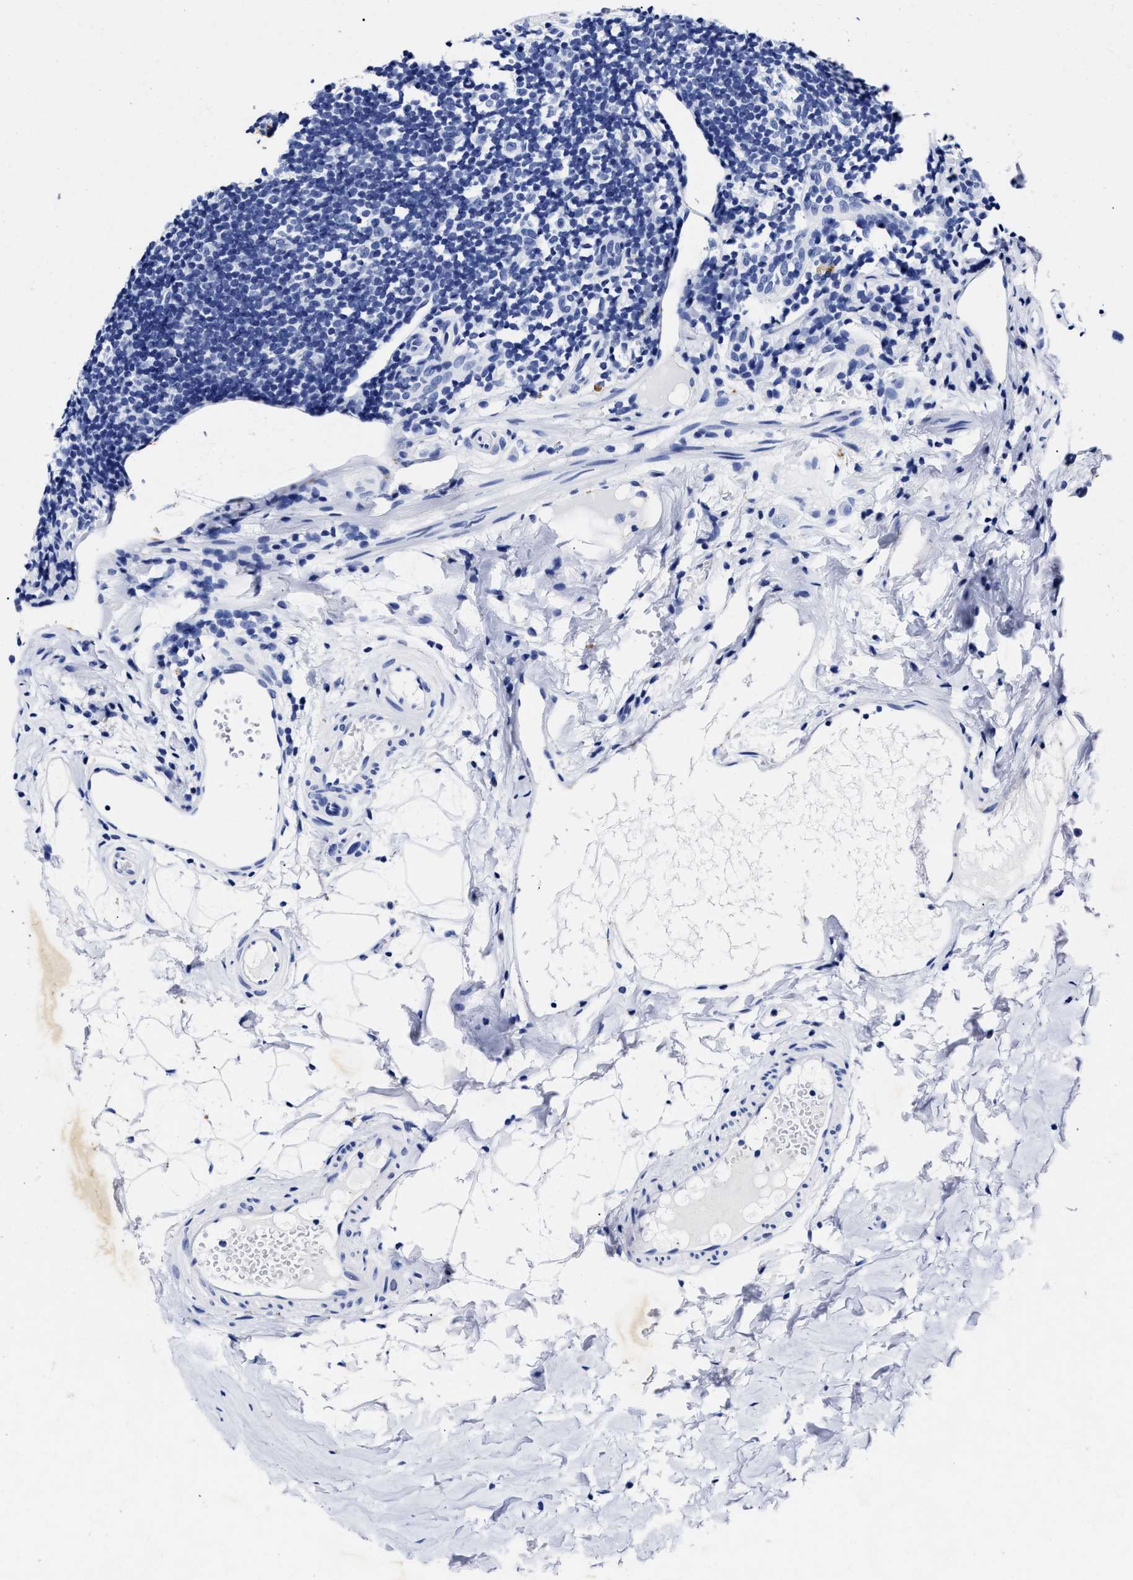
{"staining": {"intensity": "negative", "quantity": "none", "location": "none"}, "tissue": "appendix", "cell_type": "Glandular cells", "image_type": "normal", "snomed": [{"axis": "morphology", "description": "Normal tissue, NOS"}, {"axis": "topography", "description": "Appendix"}], "caption": "High power microscopy image of an immunohistochemistry micrograph of normal appendix, revealing no significant staining in glandular cells. (DAB (3,3'-diaminobenzidine) immunohistochemistry visualized using brightfield microscopy, high magnification).", "gene": "LRRC8E", "patient": {"sex": "female", "age": 20}}